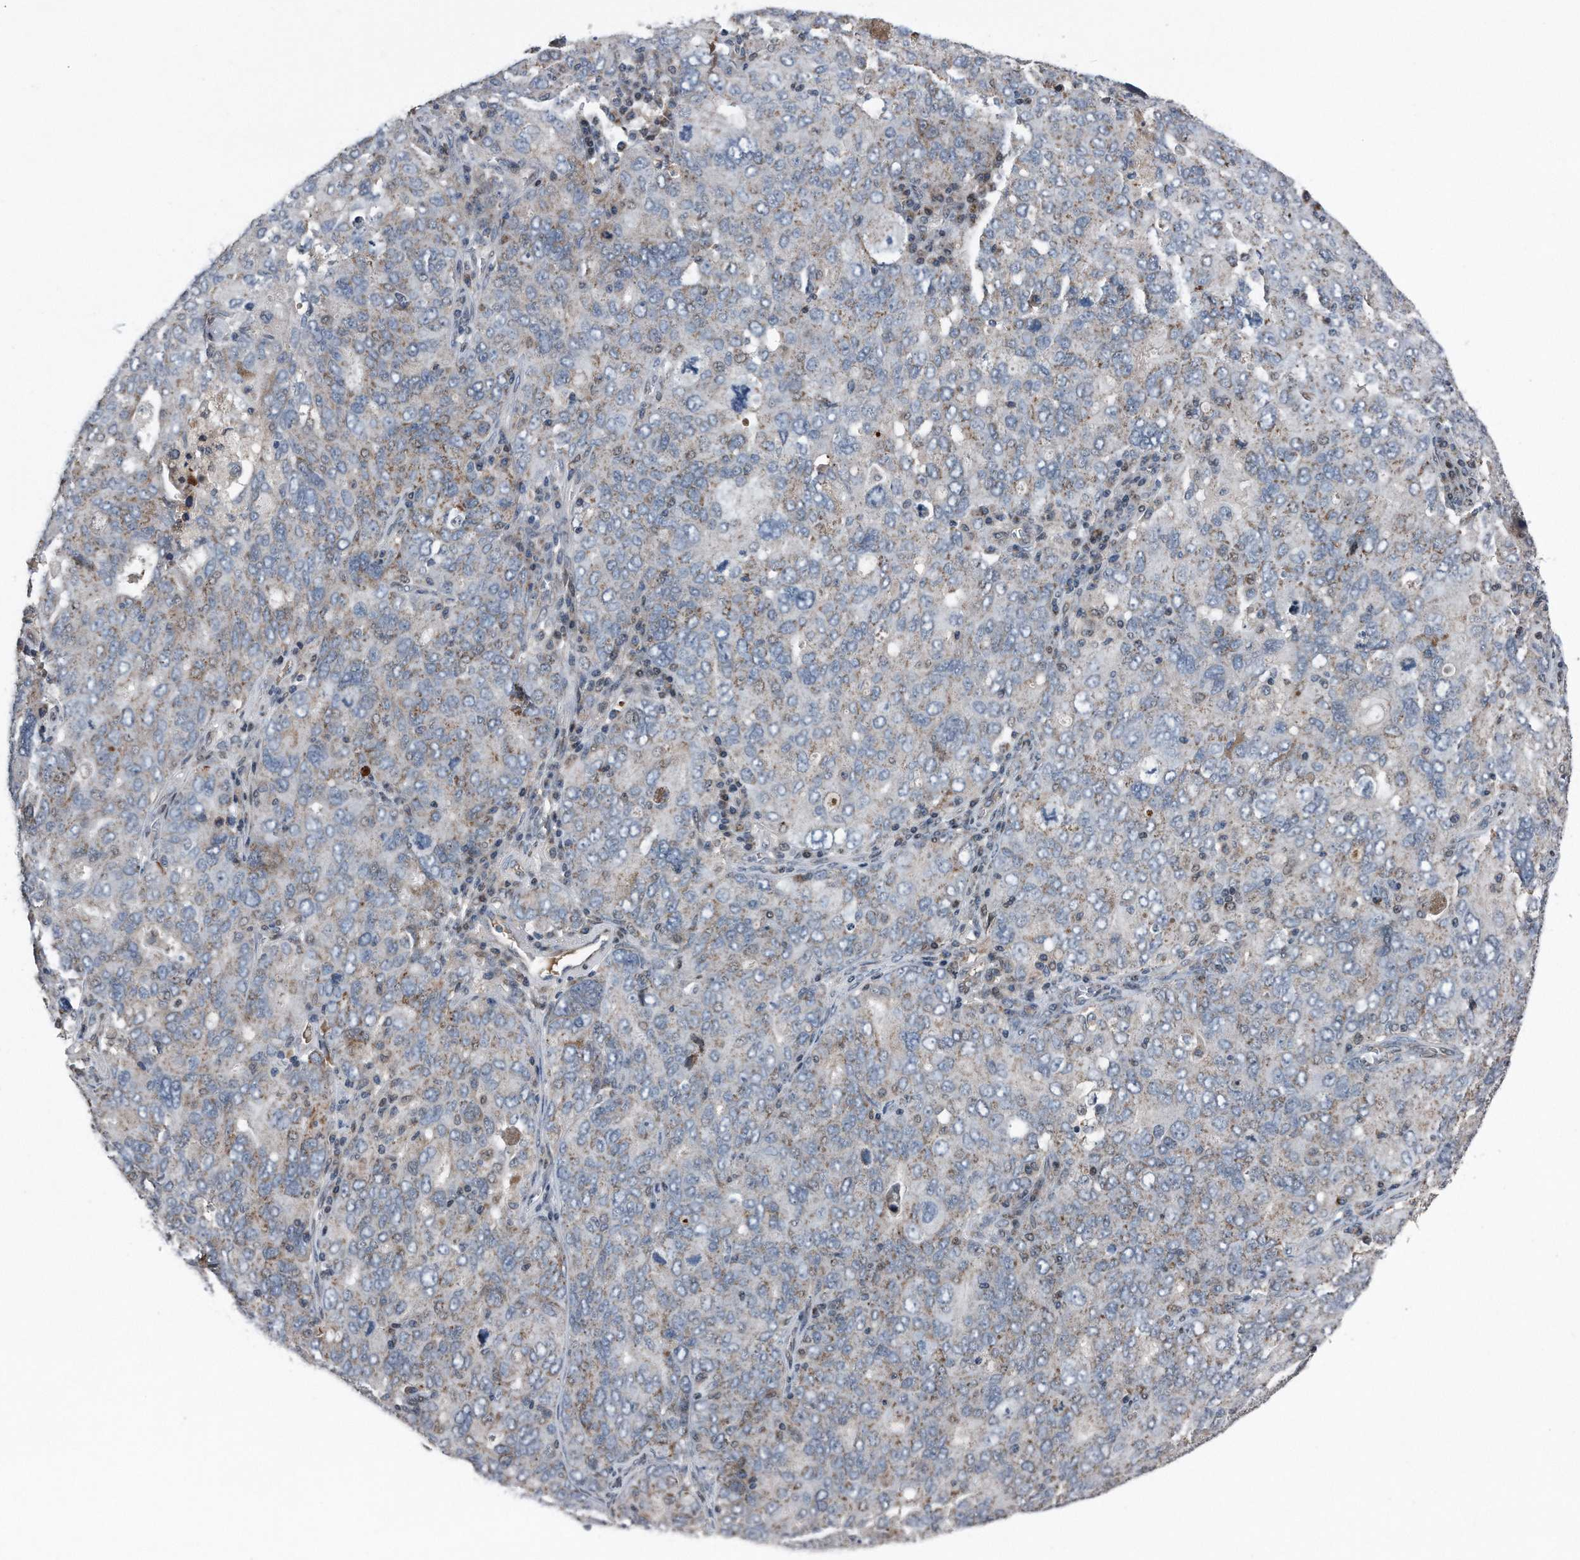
{"staining": {"intensity": "weak", "quantity": "25%-75%", "location": "cytoplasmic/membranous"}, "tissue": "ovarian cancer", "cell_type": "Tumor cells", "image_type": "cancer", "snomed": [{"axis": "morphology", "description": "Carcinoma, endometroid"}, {"axis": "topography", "description": "Ovary"}], "caption": "Immunohistochemical staining of endometroid carcinoma (ovarian) shows low levels of weak cytoplasmic/membranous protein expression in approximately 25%-75% of tumor cells. (DAB (3,3'-diaminobenzidine) IHC, brown staining for protein, blue staining for nuclei).", "gene": "DST", "patient": {"sex": "female", "age": 62}}